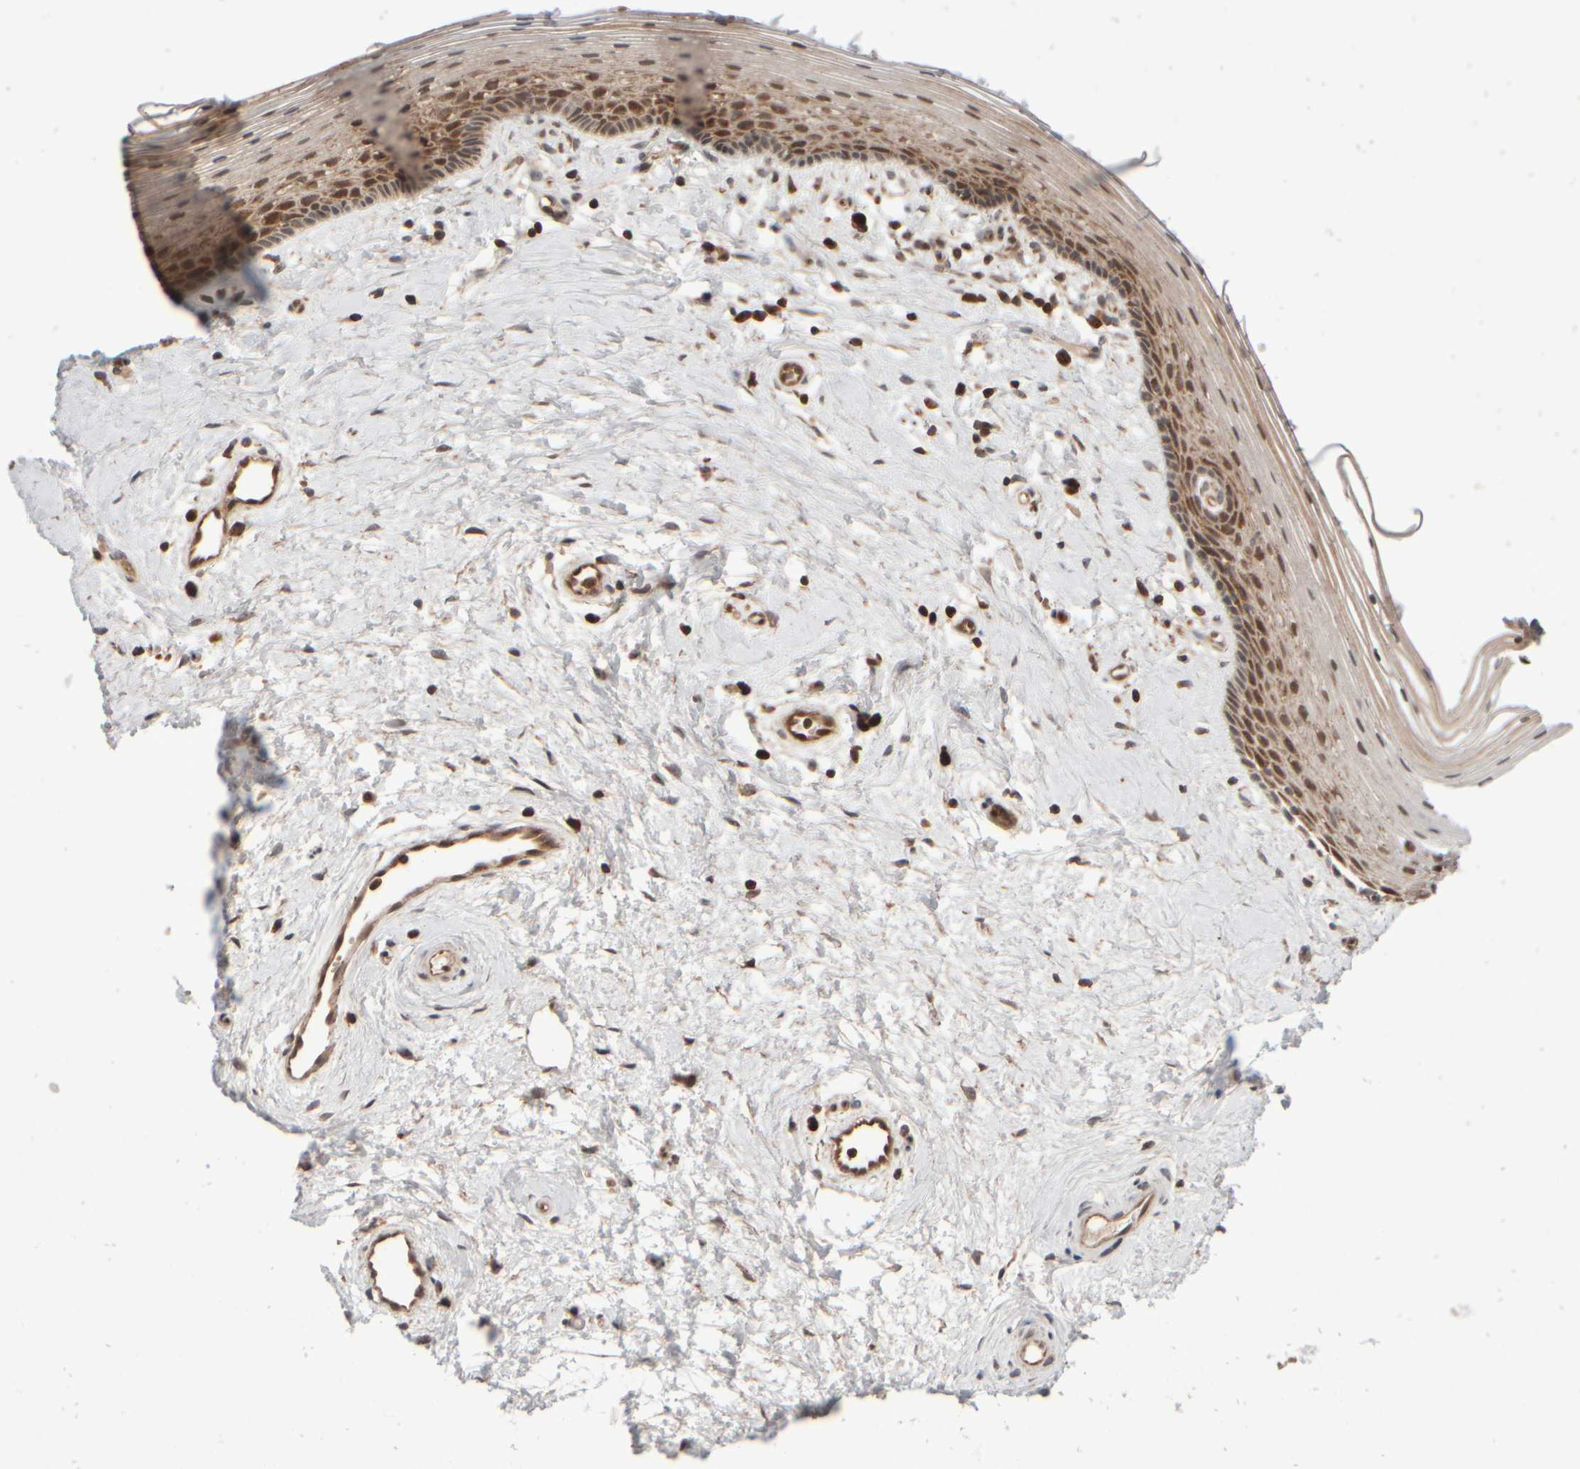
{"staining": {"intensity": "moderate", "quantity": "25%-75%", "location": "cytoplasmic/membranous,nuclear"}, "tissue": "vagina", "cell_type": "Squamous epithelial cells", "image_type": "normal", "snomed": [{"axis": "morphology", "description": "Normal tissue, NOS"}, {"axis": "topography", "description": "Vagina"}], "caption": "Immunohistochemical staining of normal vagina reveals moderate cytoplasmic/membranous,nuclear protein positivity in approximately 25%-75% of squamous epithelial cells. The staining is performed using DAB brown chromogen to label protein expression. The nuclei are counter-stained blue using hematoxylin.", "gene": "ABHD11", "patient": {"sex": "female", "age": 46}}